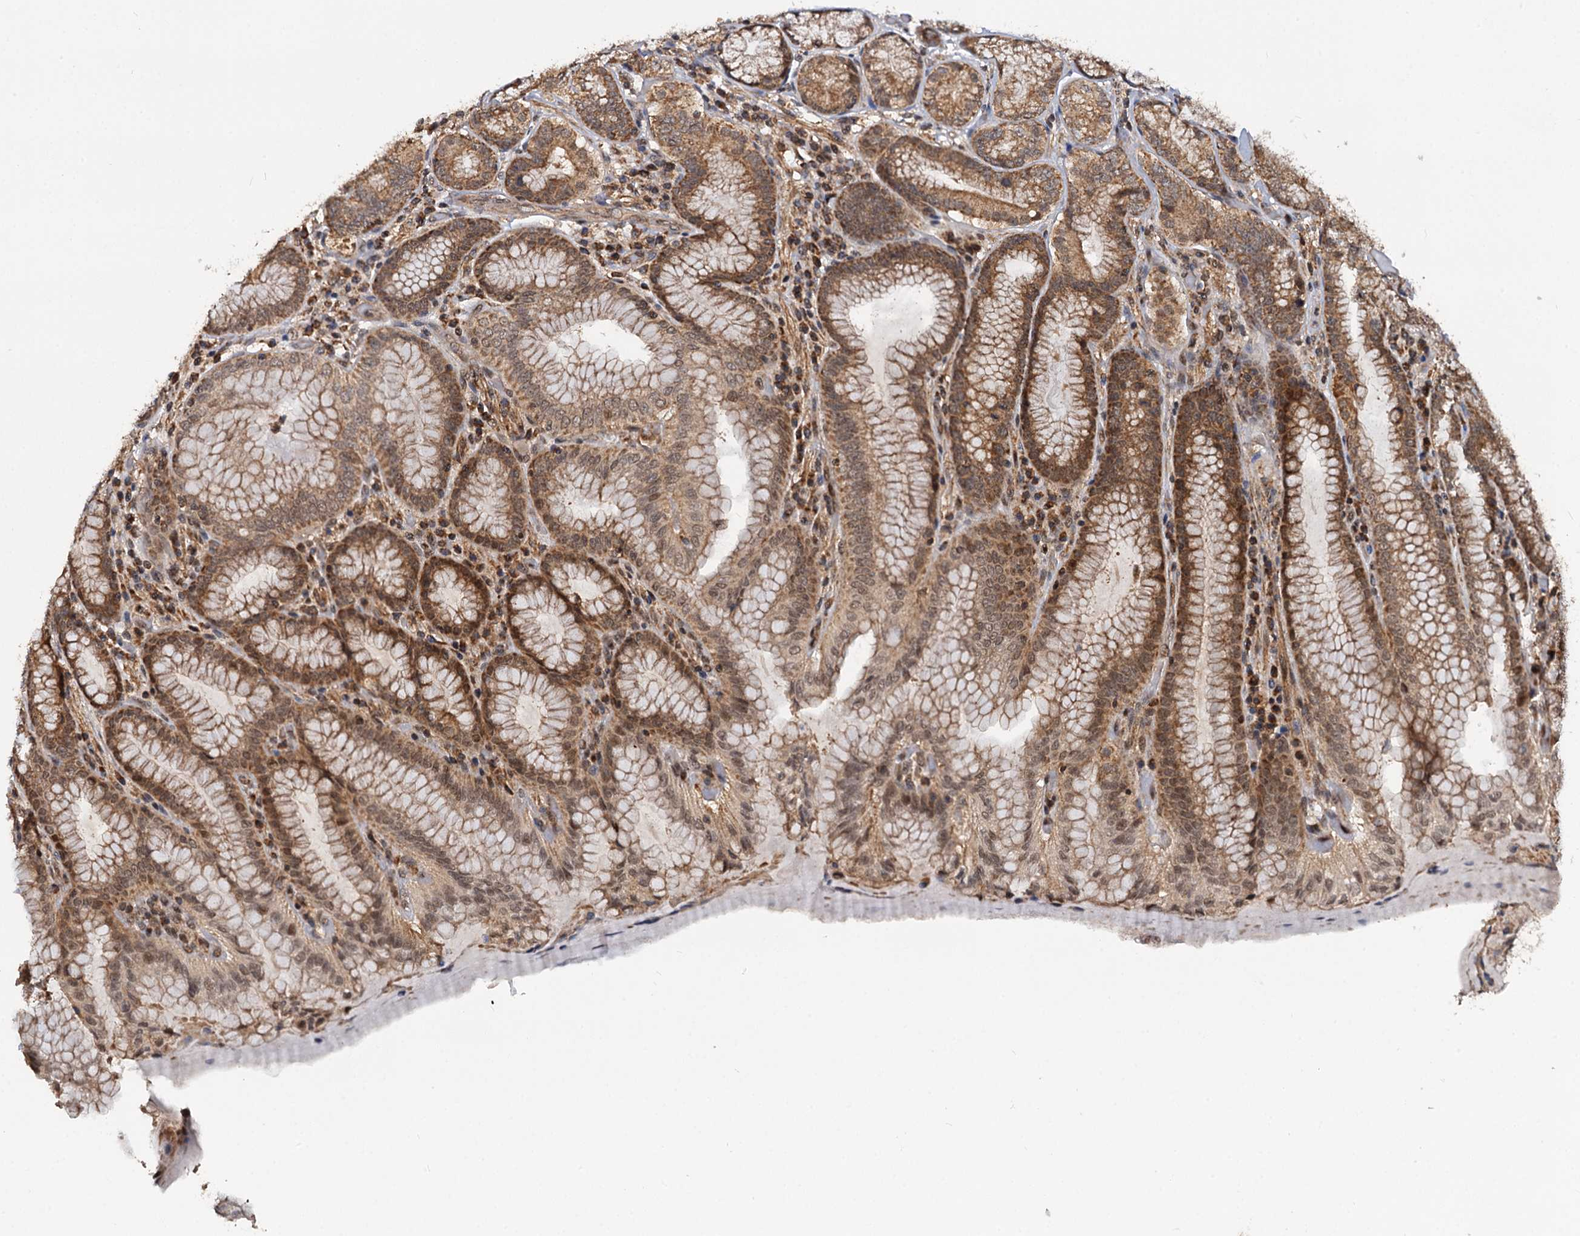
{"staining": {"intensity": "strong", "quantity": ">75%", "location": "cytoplasmic/membranous,nuclear"}, "tissue": "stomach", "cell_type": "Glandular cells", "image_type": "normal", "snomed": [{"axis": "morphology", "description": "Normal tissue, NOS"}, {"axis": "topography", "description": "Stomach, upper"}, {"axis": "topography", "description": "Stomach, lower"}], "caption": "This histopathology image demonstrates immunohistochemistry (IHC) staining of normal stomach, with high strong cytoplasmic/membranous,nuclear staining in about >75% of glandular cells.", "gene": "CEP76", "patient": {"sex": "female", "age": 76}}